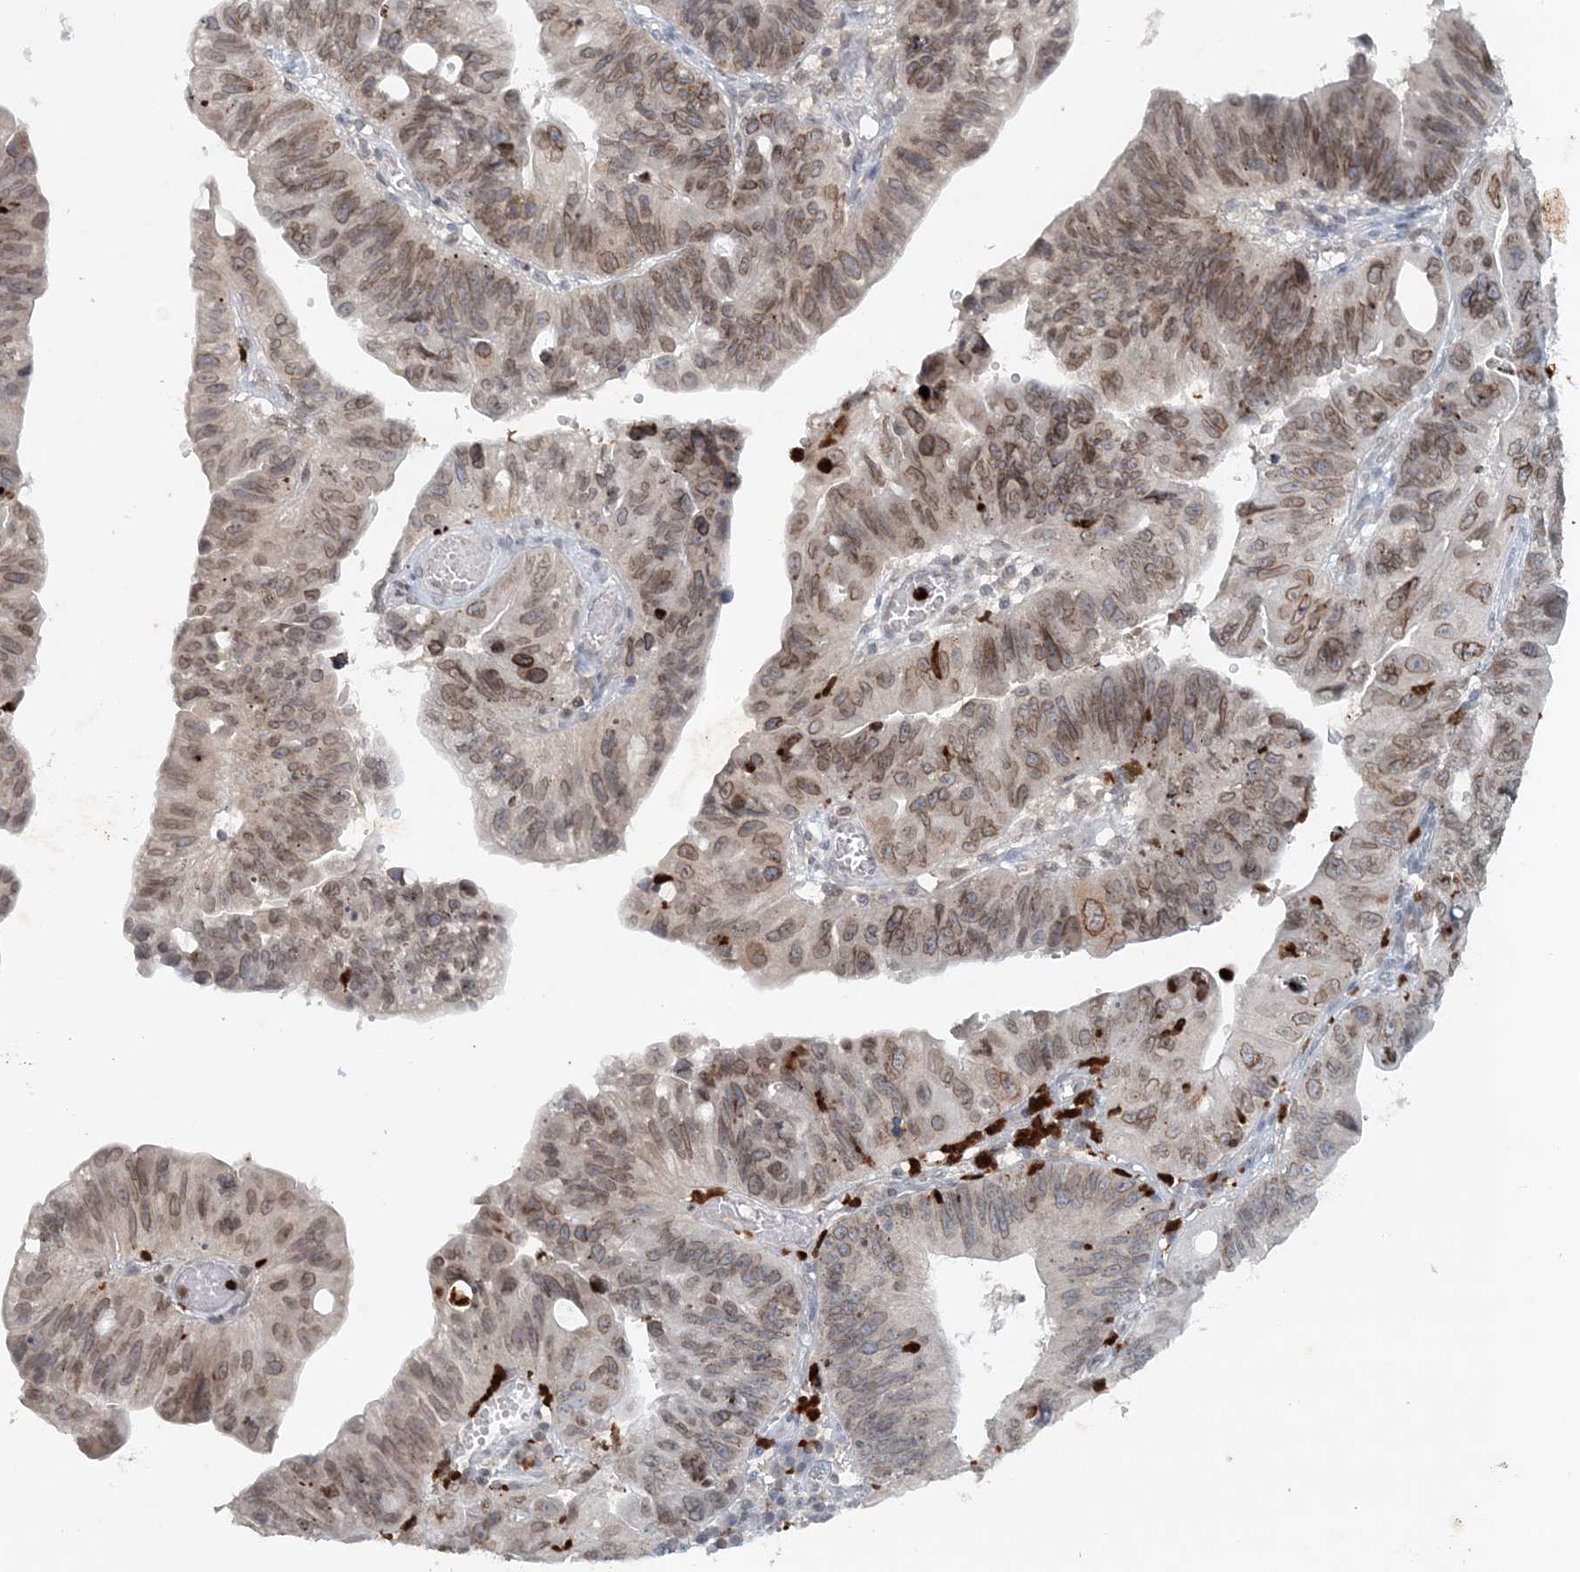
{"staining": {"intensity": "moderate", "quantity": ">75%", "location": "cytoplasmic/membranous,nuclear"}, "tissue": "stomach cancer", "cell_type": "Tumor cells", "image_type": "cancer", "snomed": [{"axis": "morphology", "description": "Adenocarcinoma, NOS"}, {"axis": "topography", "description": "Stomach"}], "caption": "Immunohistochemical staining of adenocarcinoma (stomach) exhibits medium levels of moderate cytoplasmic/membranous and nuclear protein positivity in about >75% of tumor cells.", "gene": "NUP54", "patient": {"sex": "male", "age": 59}}